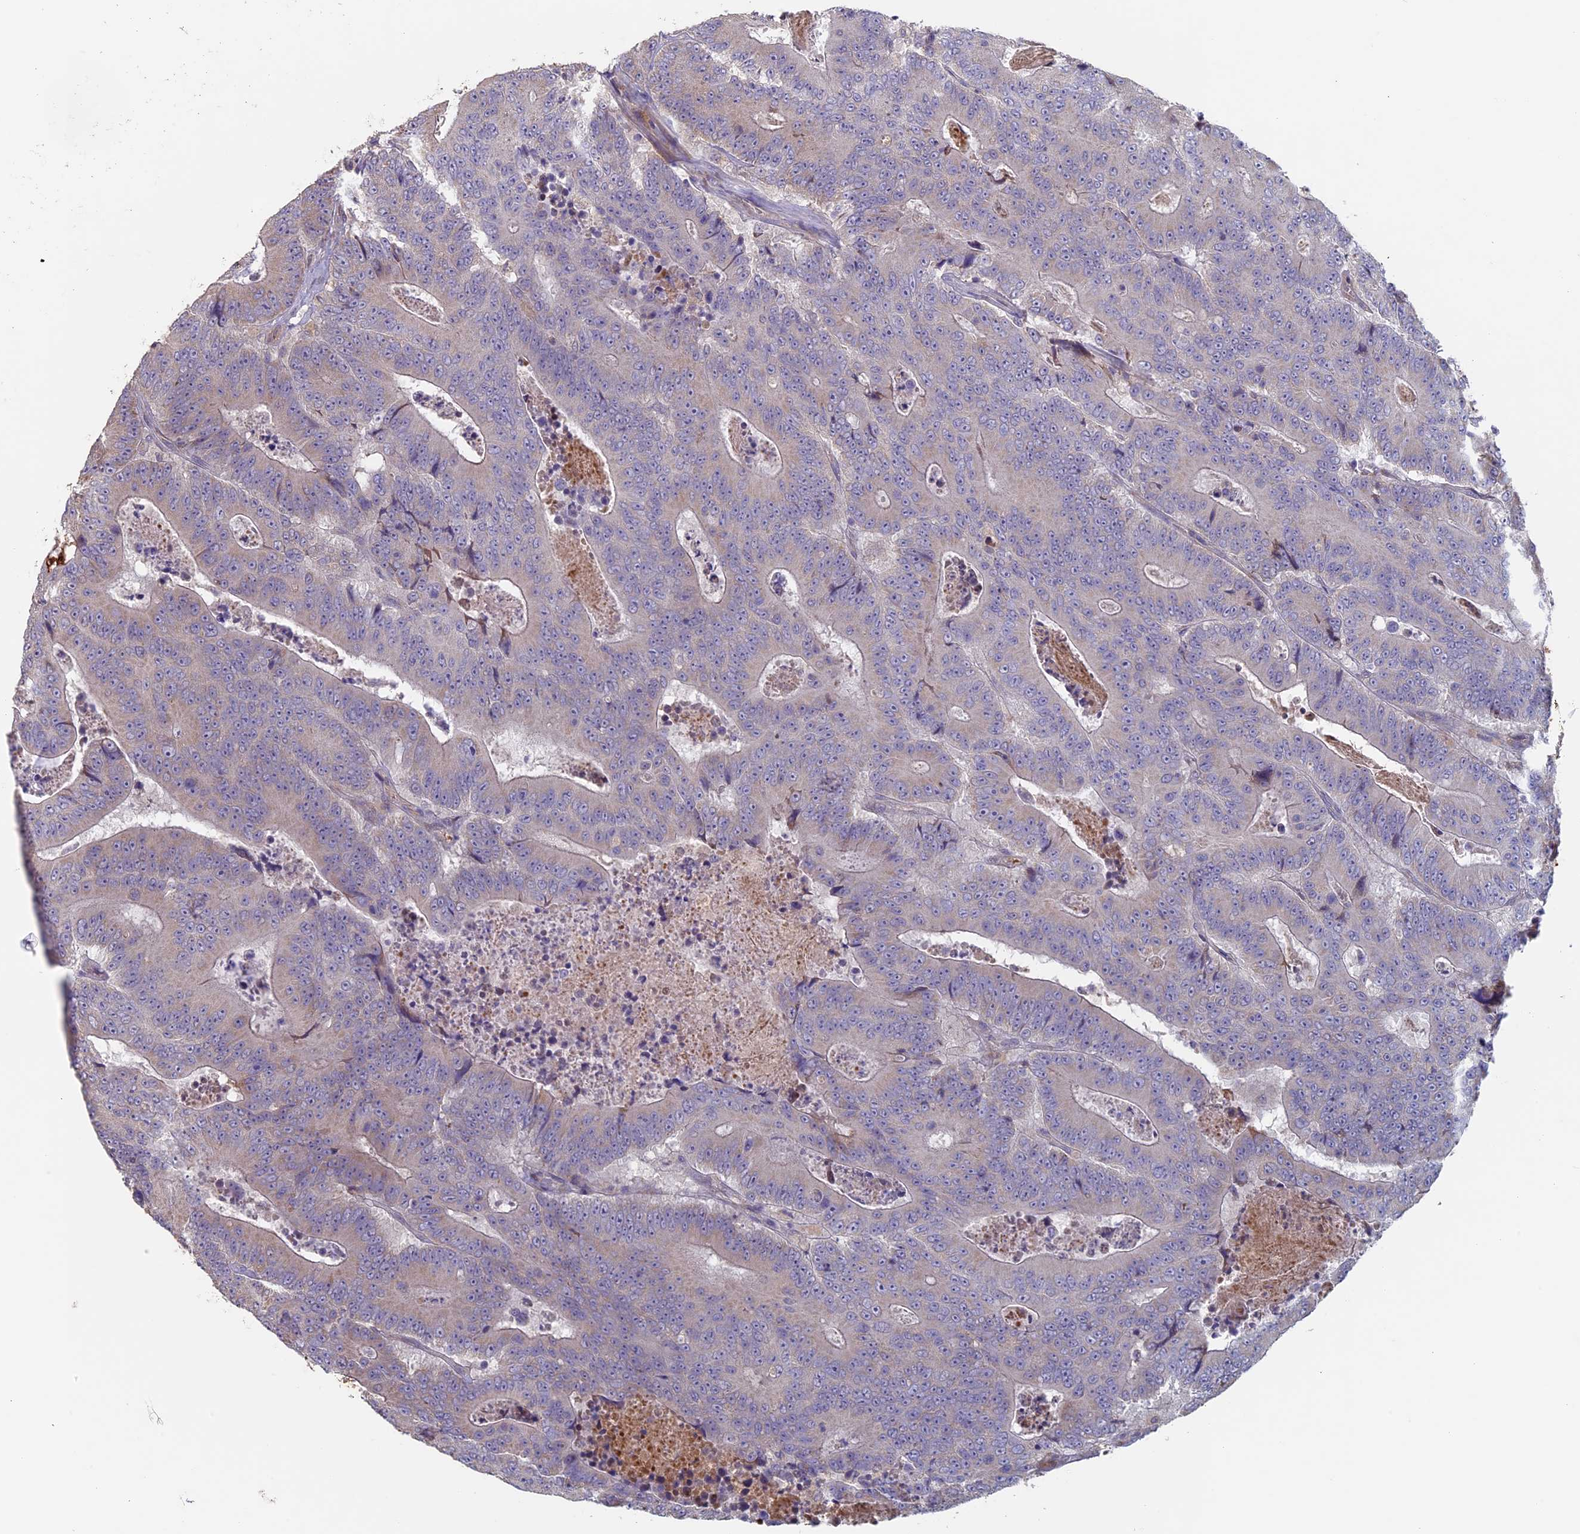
{"staining": {"intensity": "weak", "quantity": "<25%", "location": "cytoplasmic/membranous"}, "tissue": "colorectal cancer", "cell_type": "Tumor cells", "image_type": "cancer", "snomed": [{"axis": "morphology", "description": "Adenocarcinoma, NOS"}, {"axis": "topography", "description": "Colon"}], "caption": "IHC of human colorectal adenocarcinoma shows no staining in tumor cells.", "gene": "RCCD1", "patient": {"sex": "male", "age": 83}}